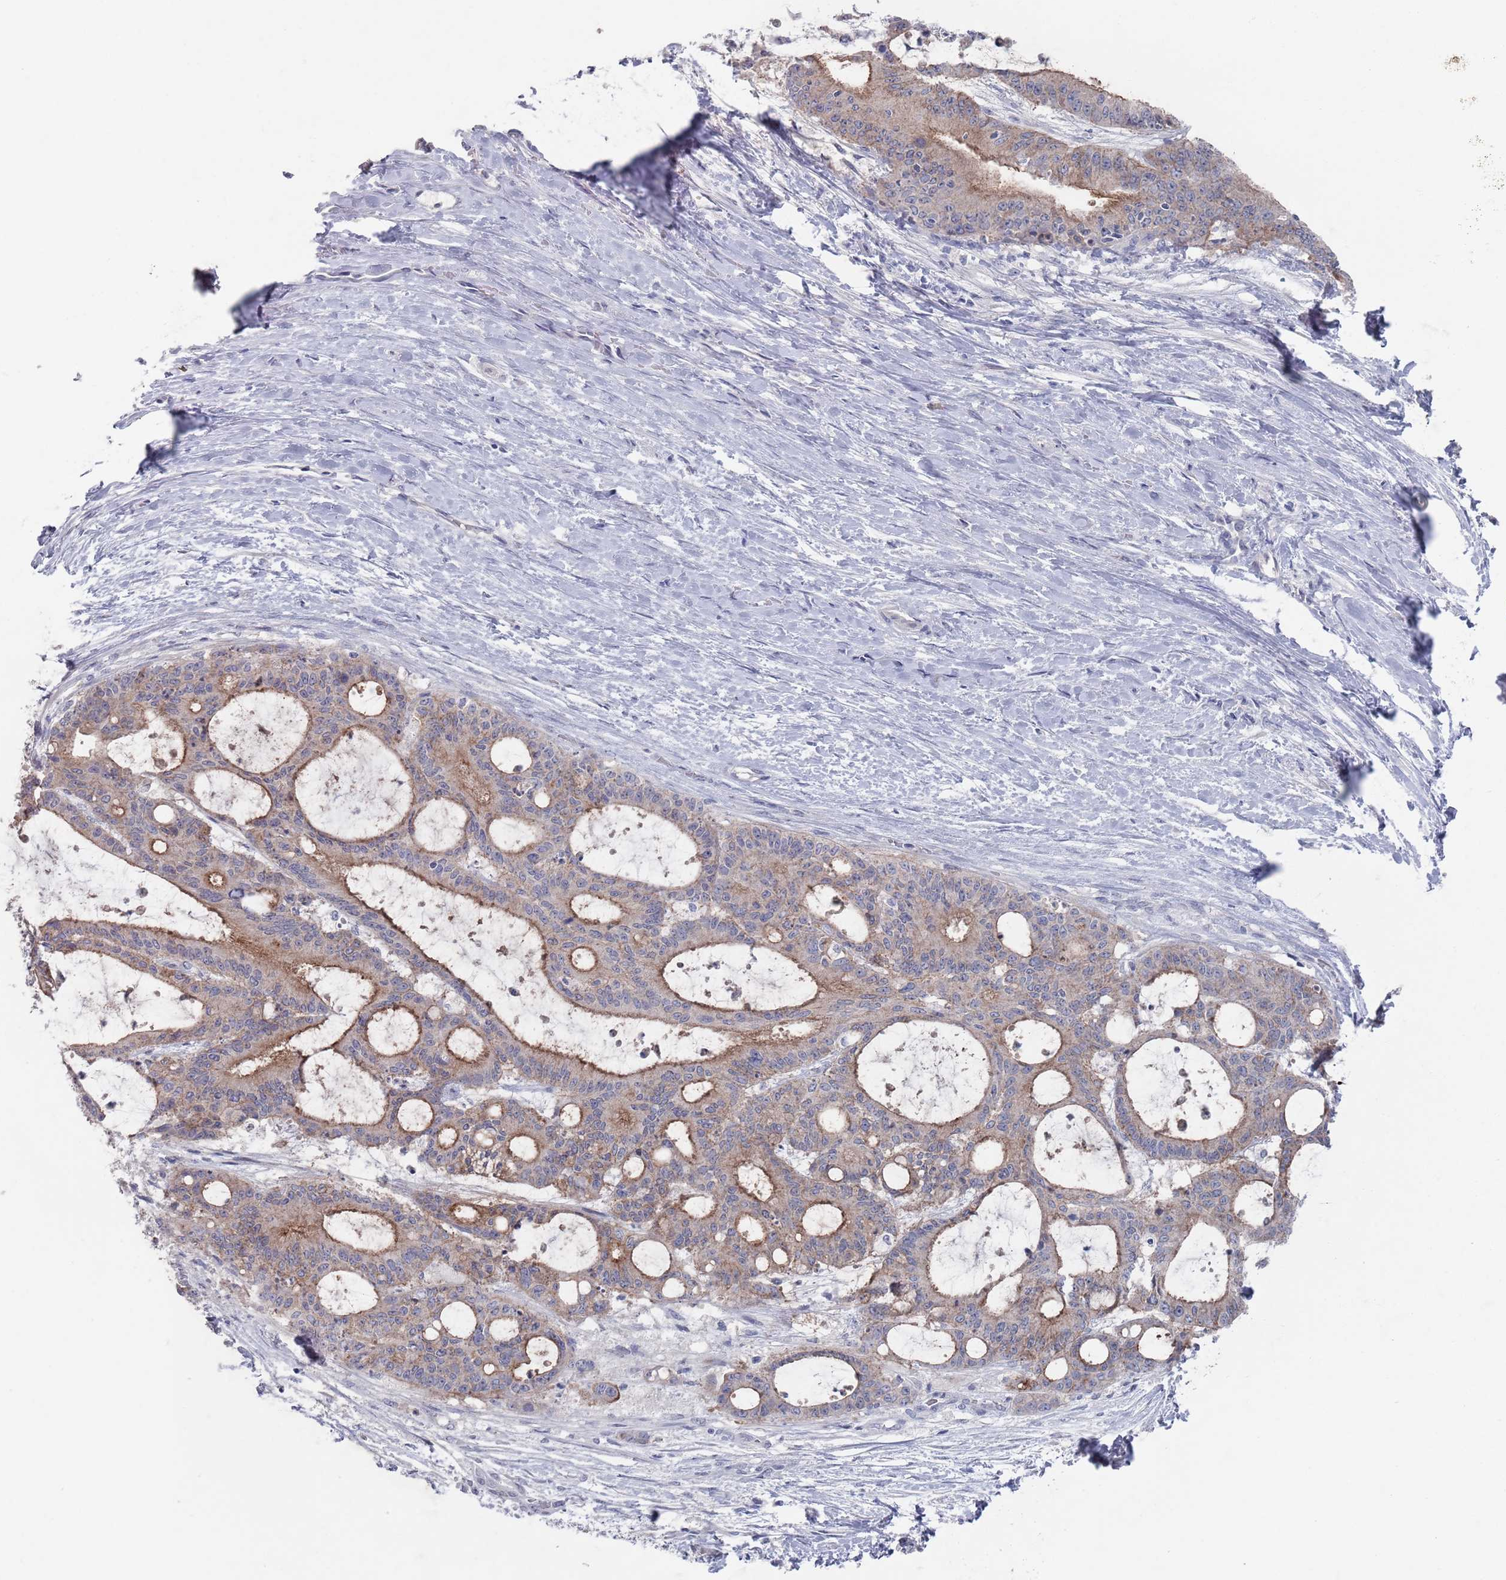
{"staining": {"intensity": "moderate", "quantity": ">75%", "location": "cytoplasmic/membranous"}, "tissue": "liver cancer", "cell_type": "Tumor cells", "image_type": "cancer", "snomed": [{"axis": "morphology", "description": "Normal tissue, NOS"}, {"axis": "morphology", "description": "Cholangiocarcinoma"}, {"axis": "topography", "description": "Liver"}, {"axis": "topography", "description": "Peripheral nerve tissue"}], "caption": "Immunohistochemistry (IHC) (DAB) staining of cholangiocarcinoma (liver) demonstrates moderate cytoplasmic/membranous protein staining in about >75% of tumor cells. Using DAB (brown) and hematoxylin (blue) stains, captured at high magnification using brightfield microscopy.", "gene": "PROM2", "patient": {"sex": "female", "age": 73}}